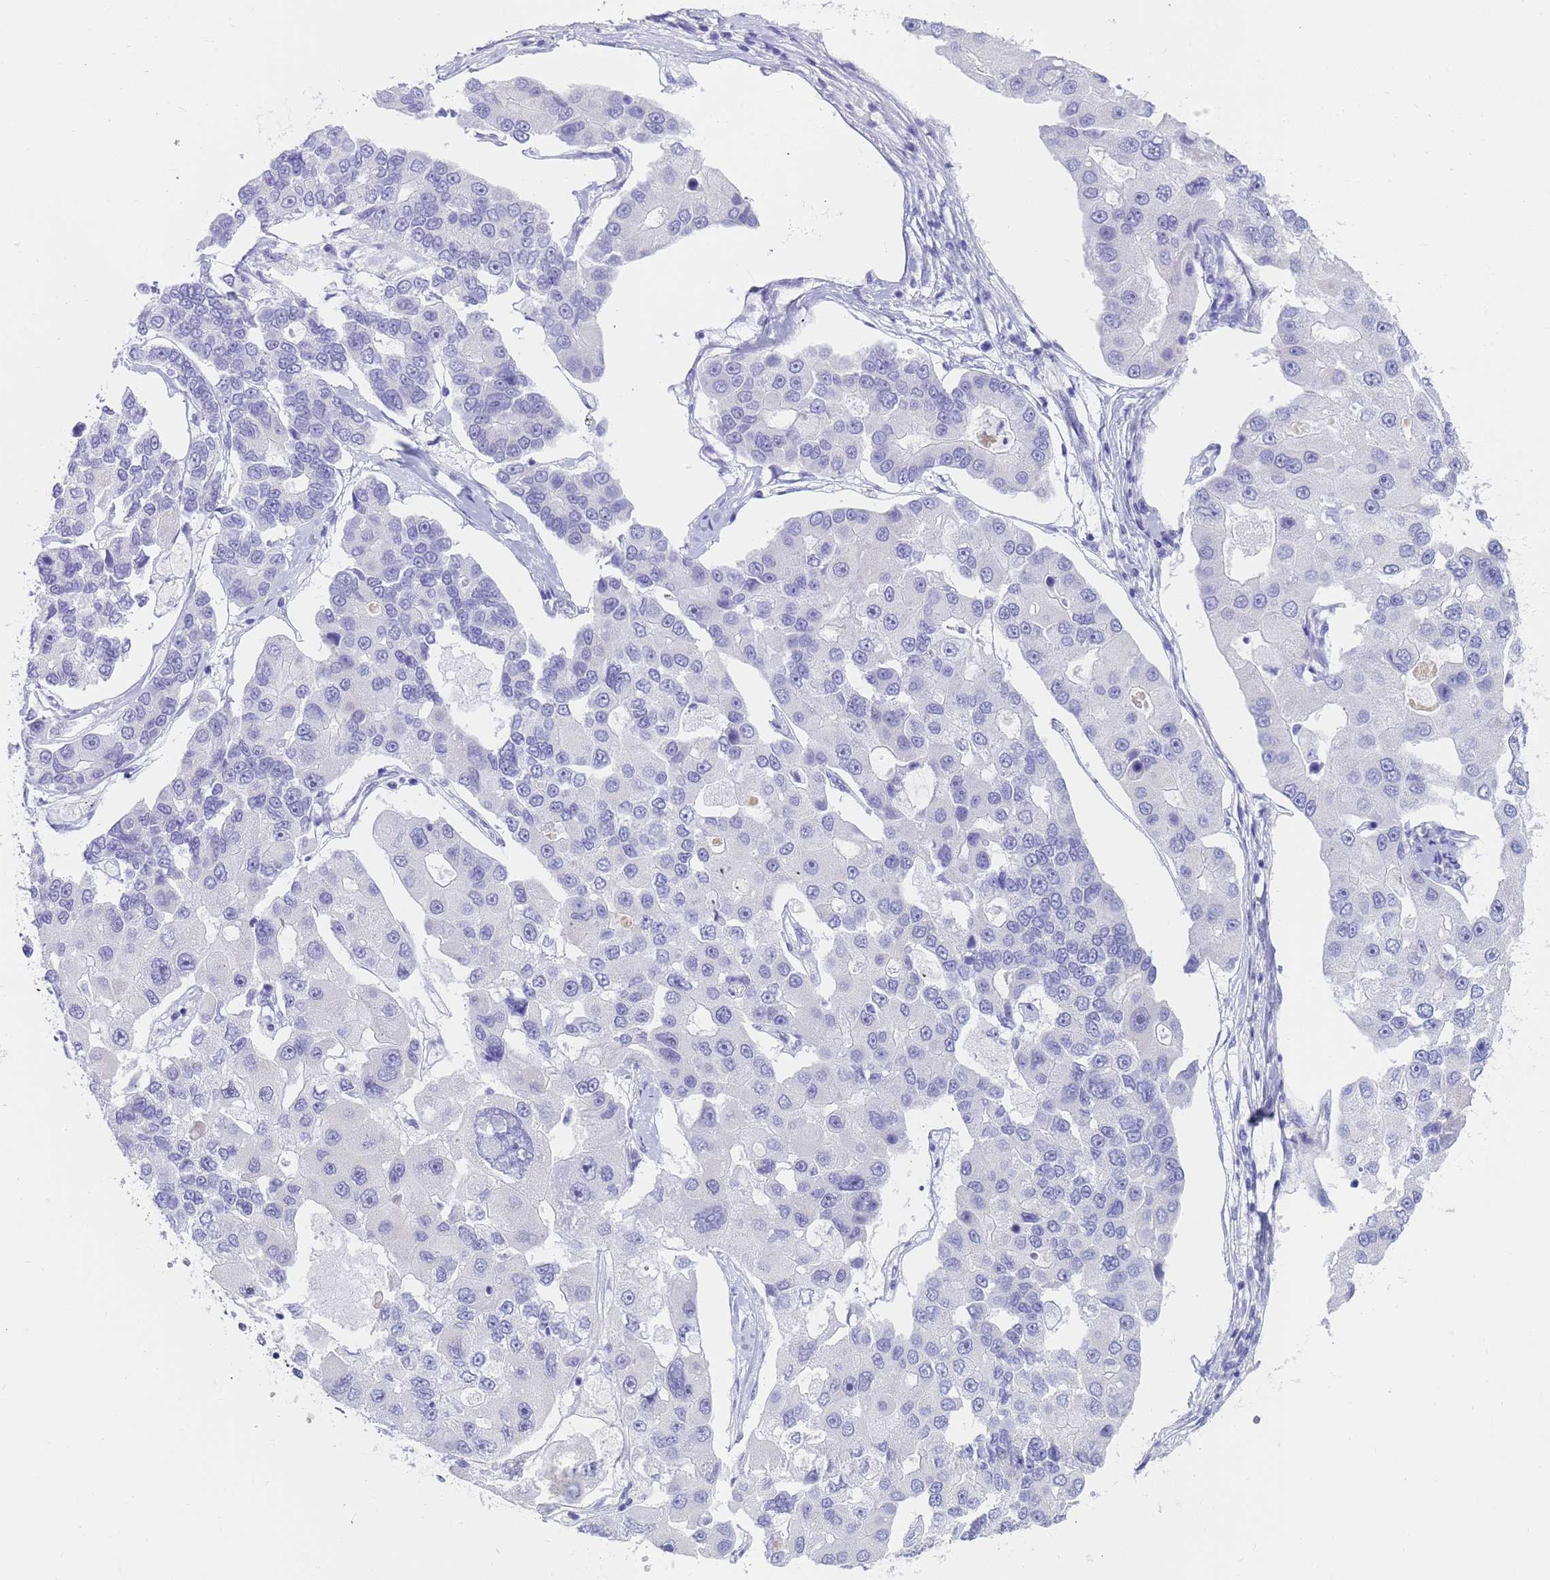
{"staining": {"intensity": "negative", "quantity": "none", "location": "none"}, "tissue": "lung cancer", "cell_type": "Tumor cells", "image_type": "cancer", "snomed": [{"axis": "morphology", "description": "Adenocarcinoma, NOS"}, {"axis": "topography", "description": "Lung"}], "caption": "This is an immunohistochemistry (IHC) micrograph of lung cancer. There is no positivity in tumor cells.", "gene": "RNASE2", "patient": {"sex": "female", "age": 54}}